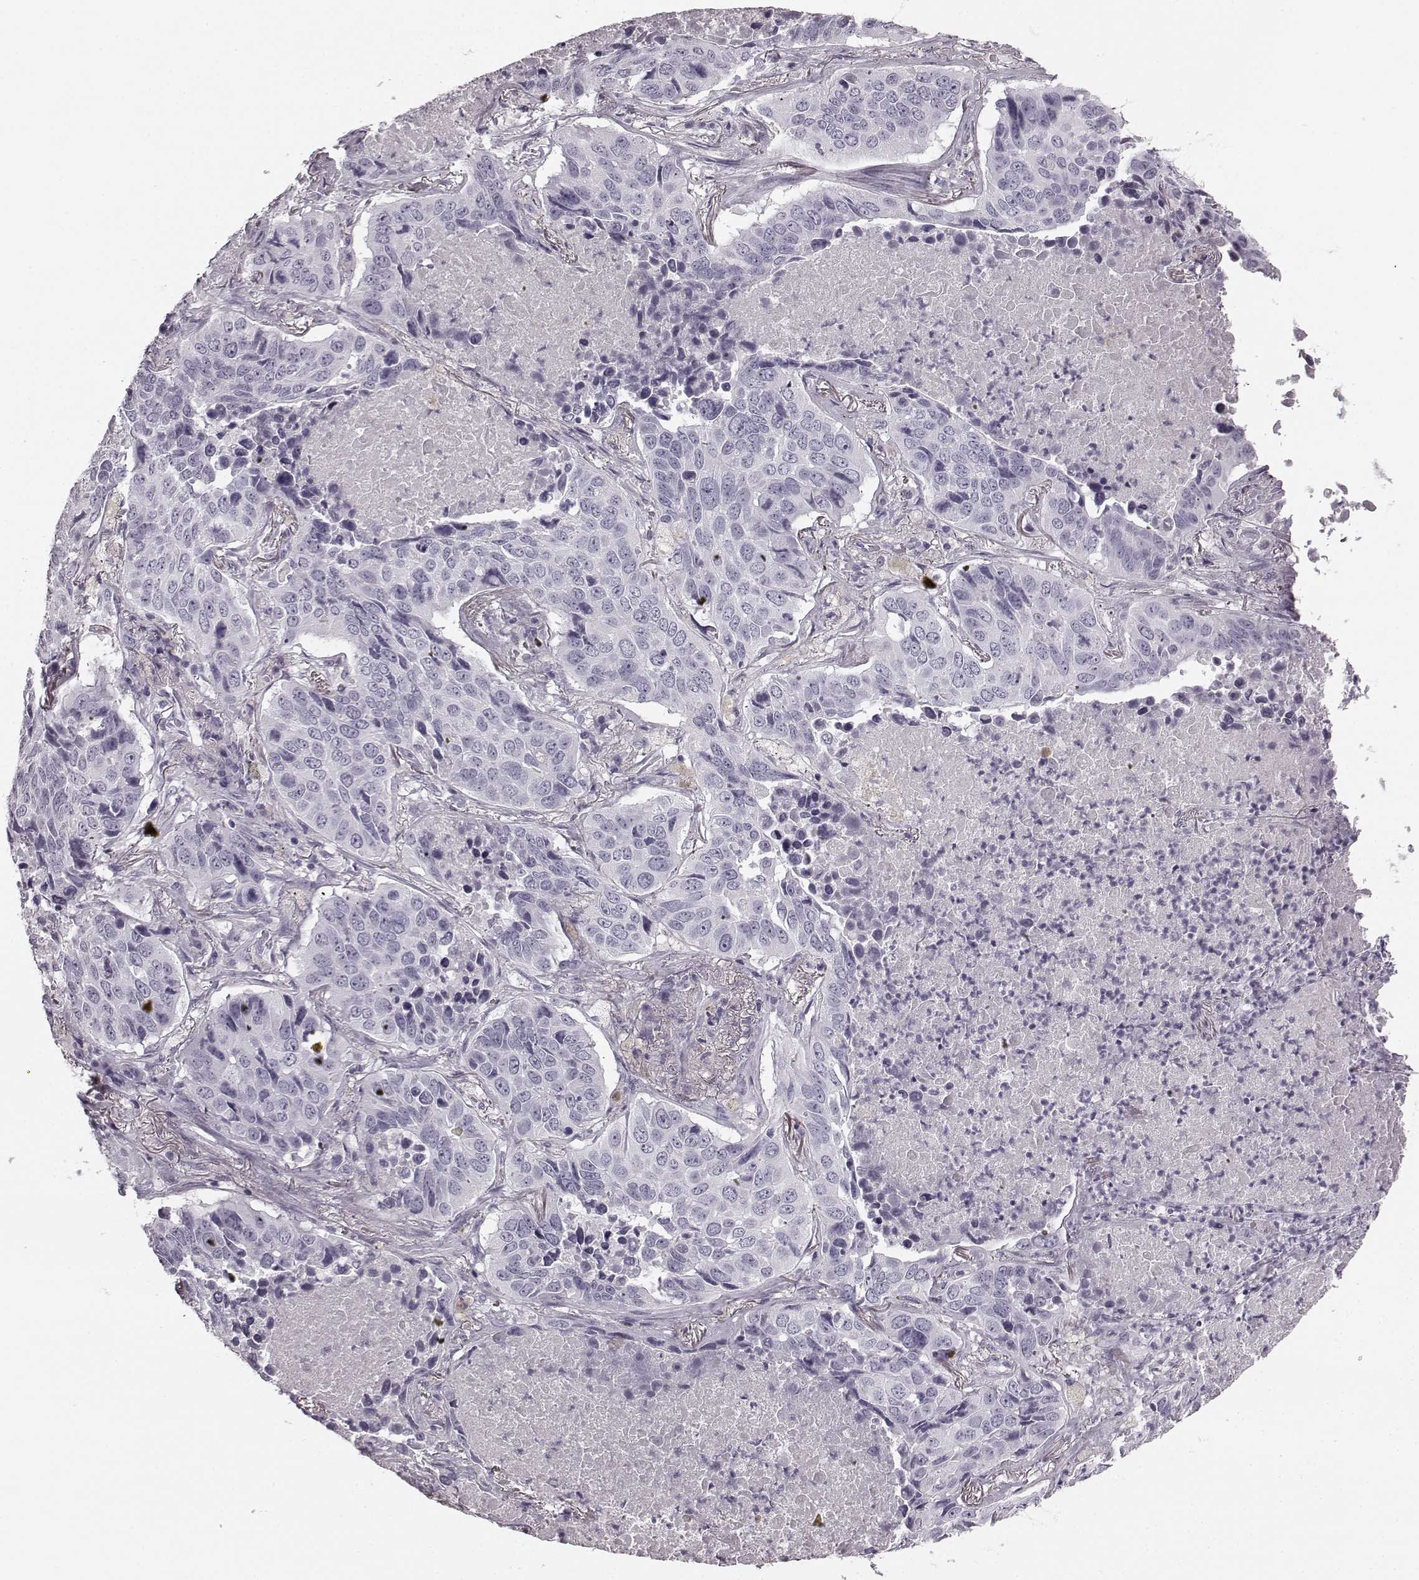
{"staining": {"intensity": "negative", "quantity": "none", "location": "none"}, "tissue": "lung cancer", "cell_type": "Tumor cells", "image_type": "cancer", "snomed": [{"axis": "morphology", "description": "Normal tissue, NOS"}, {"axis": "morphology", "description": "Squamous cell carcinoma, NOS"}, {"axis": "topography", "description": "Bronchus"}, {"axis": "topography", "description": "Lung"}], "caption": "Tumor cells are negative for brown protein staining in lung cancer.", "gene": "TMPRSS15", "patient": {"sex": "male", "age": 64}}